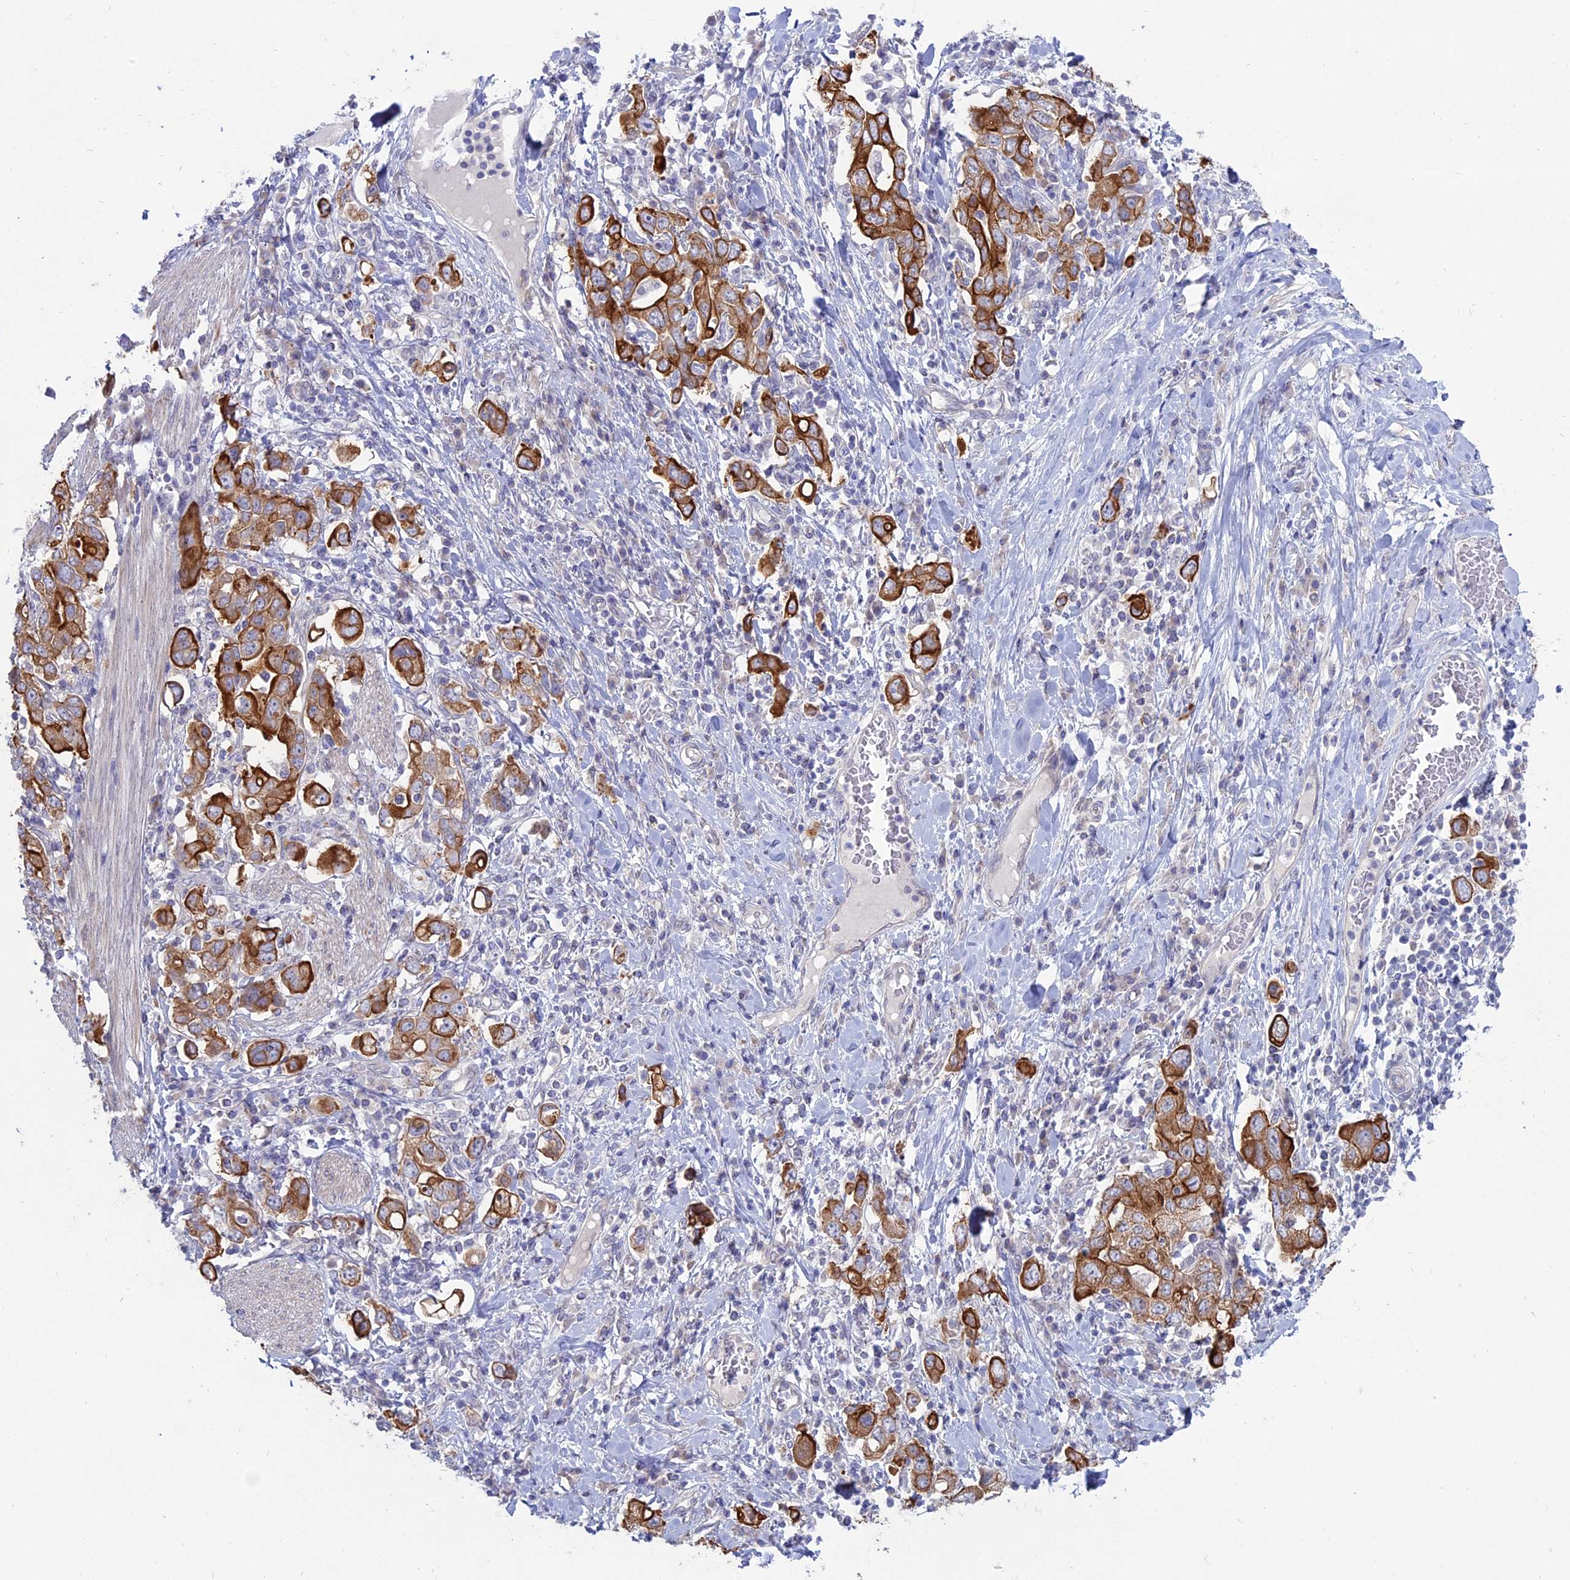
{"staining": {"intensity": "strong", "quantity": ">75%", "location": "cytoplasmic/membranous"}, "tissue": "stomach cancer", "cell_type": "Tumor cells", "image_type": "cancer", "snomed": [{"axis": "morphology", "description": "Adenocarcinoma, NOS"}, {"axis": "topography", "description": "Stomach, upper"}], "caption": "Human adenocarcinoma (stomach) stained for a protein (brown) shows strong cytoplasmic/membranous positive staining in approximately >75% of tumor cells.", "gene": "MYO5B", "patient": {"sex": "male", "age": 62}}